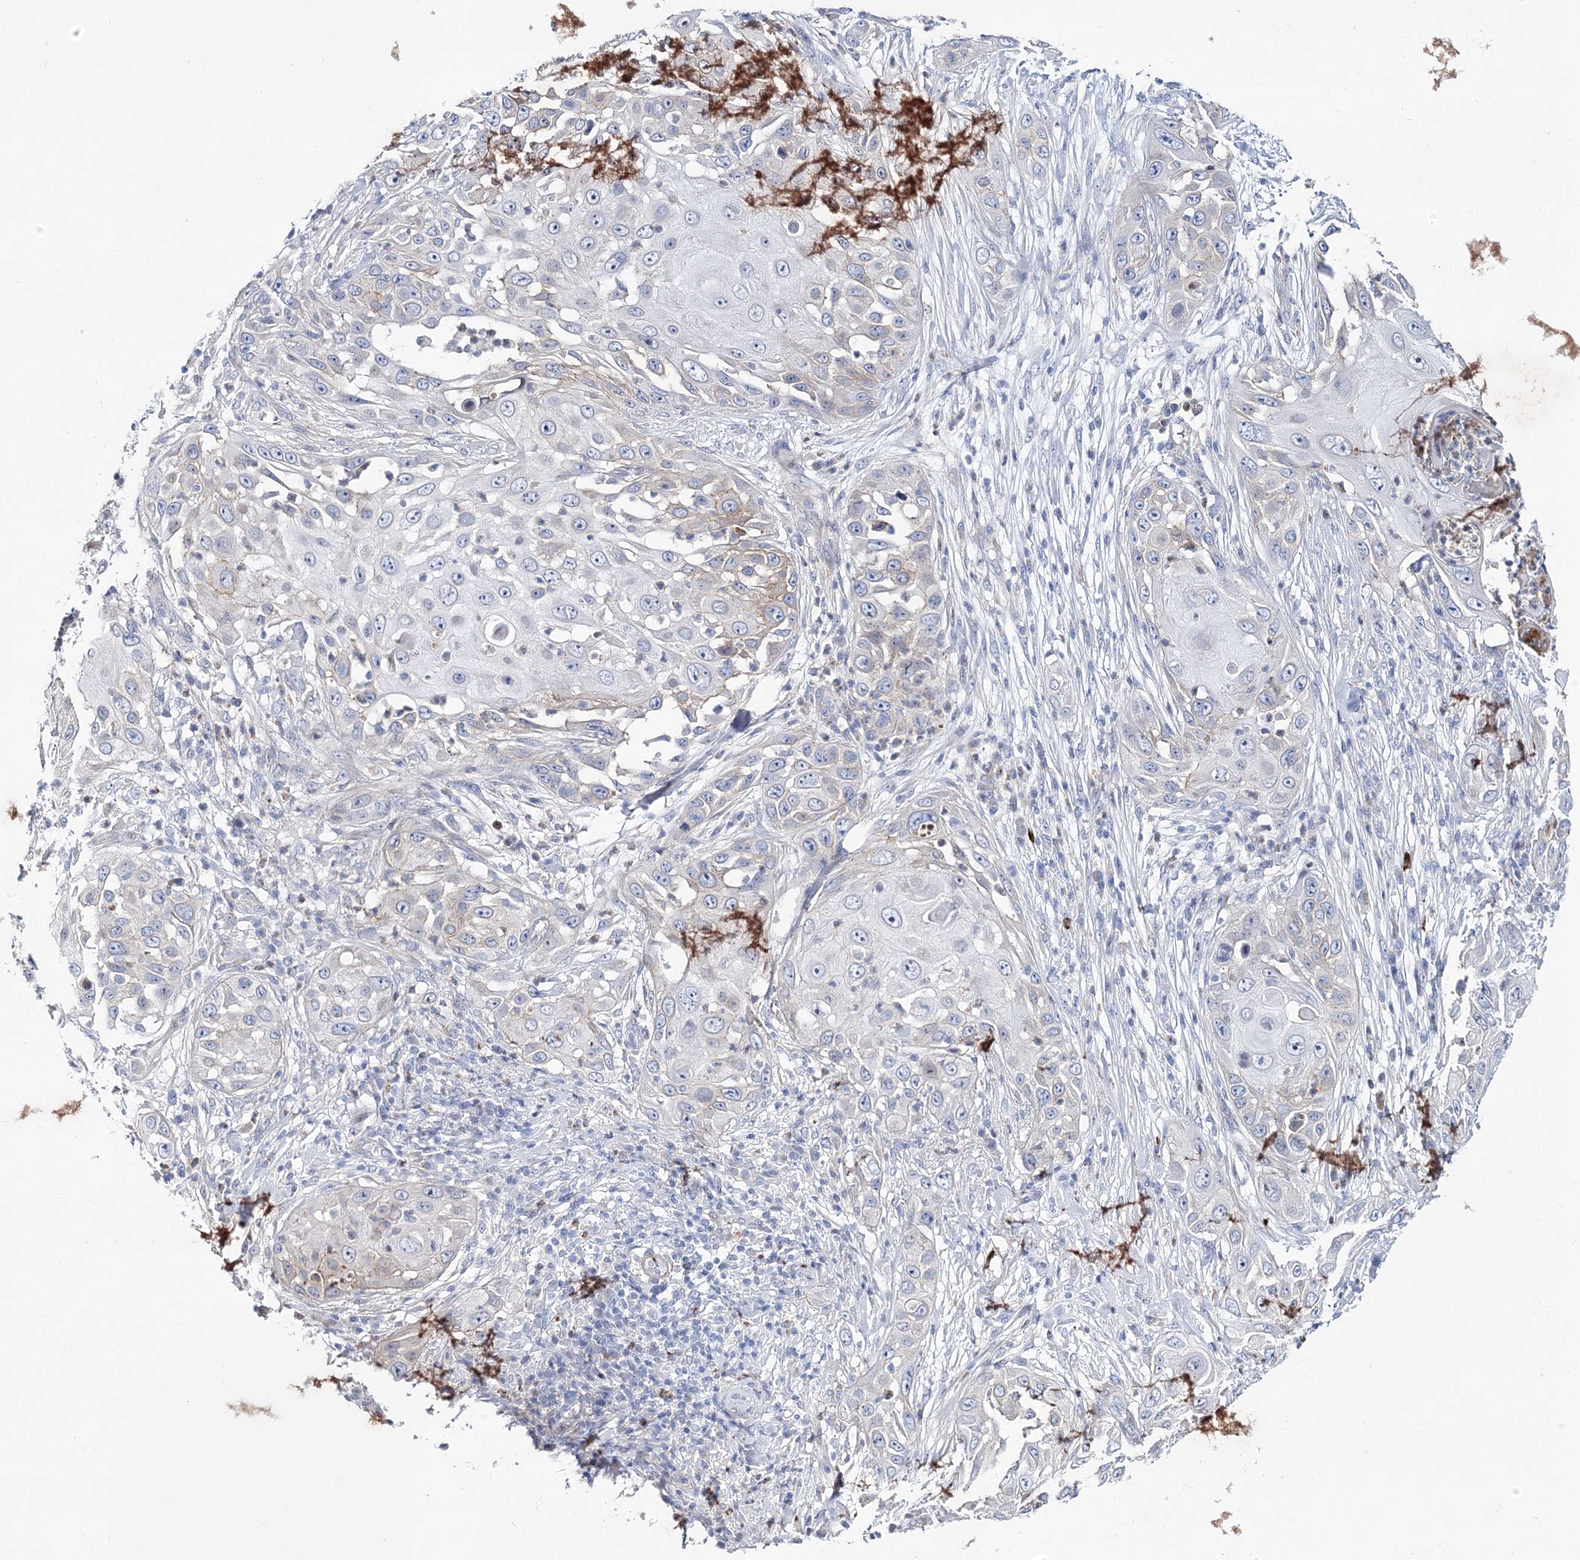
{"staining": {"intensity": "negative", "quantity": "none", "location": "none"}, "tissue": "skin cancer", "cell_type": "Tumor cells", "image_type": "cancer", "snomed": [{"axis": "morphology", "description": "Squamous cell carcinoma, NOS"}, {"axis": "topography", "description": "Skin"}], "caption": "Tumor cells are negative for brown protein staining in skin cancer (squamous cell carcinoma). (Immunohistochemistry, brightfield microscopy, high magnification).", "gene": "ANO1", "patient": {"sex": "female", "age": 44}}